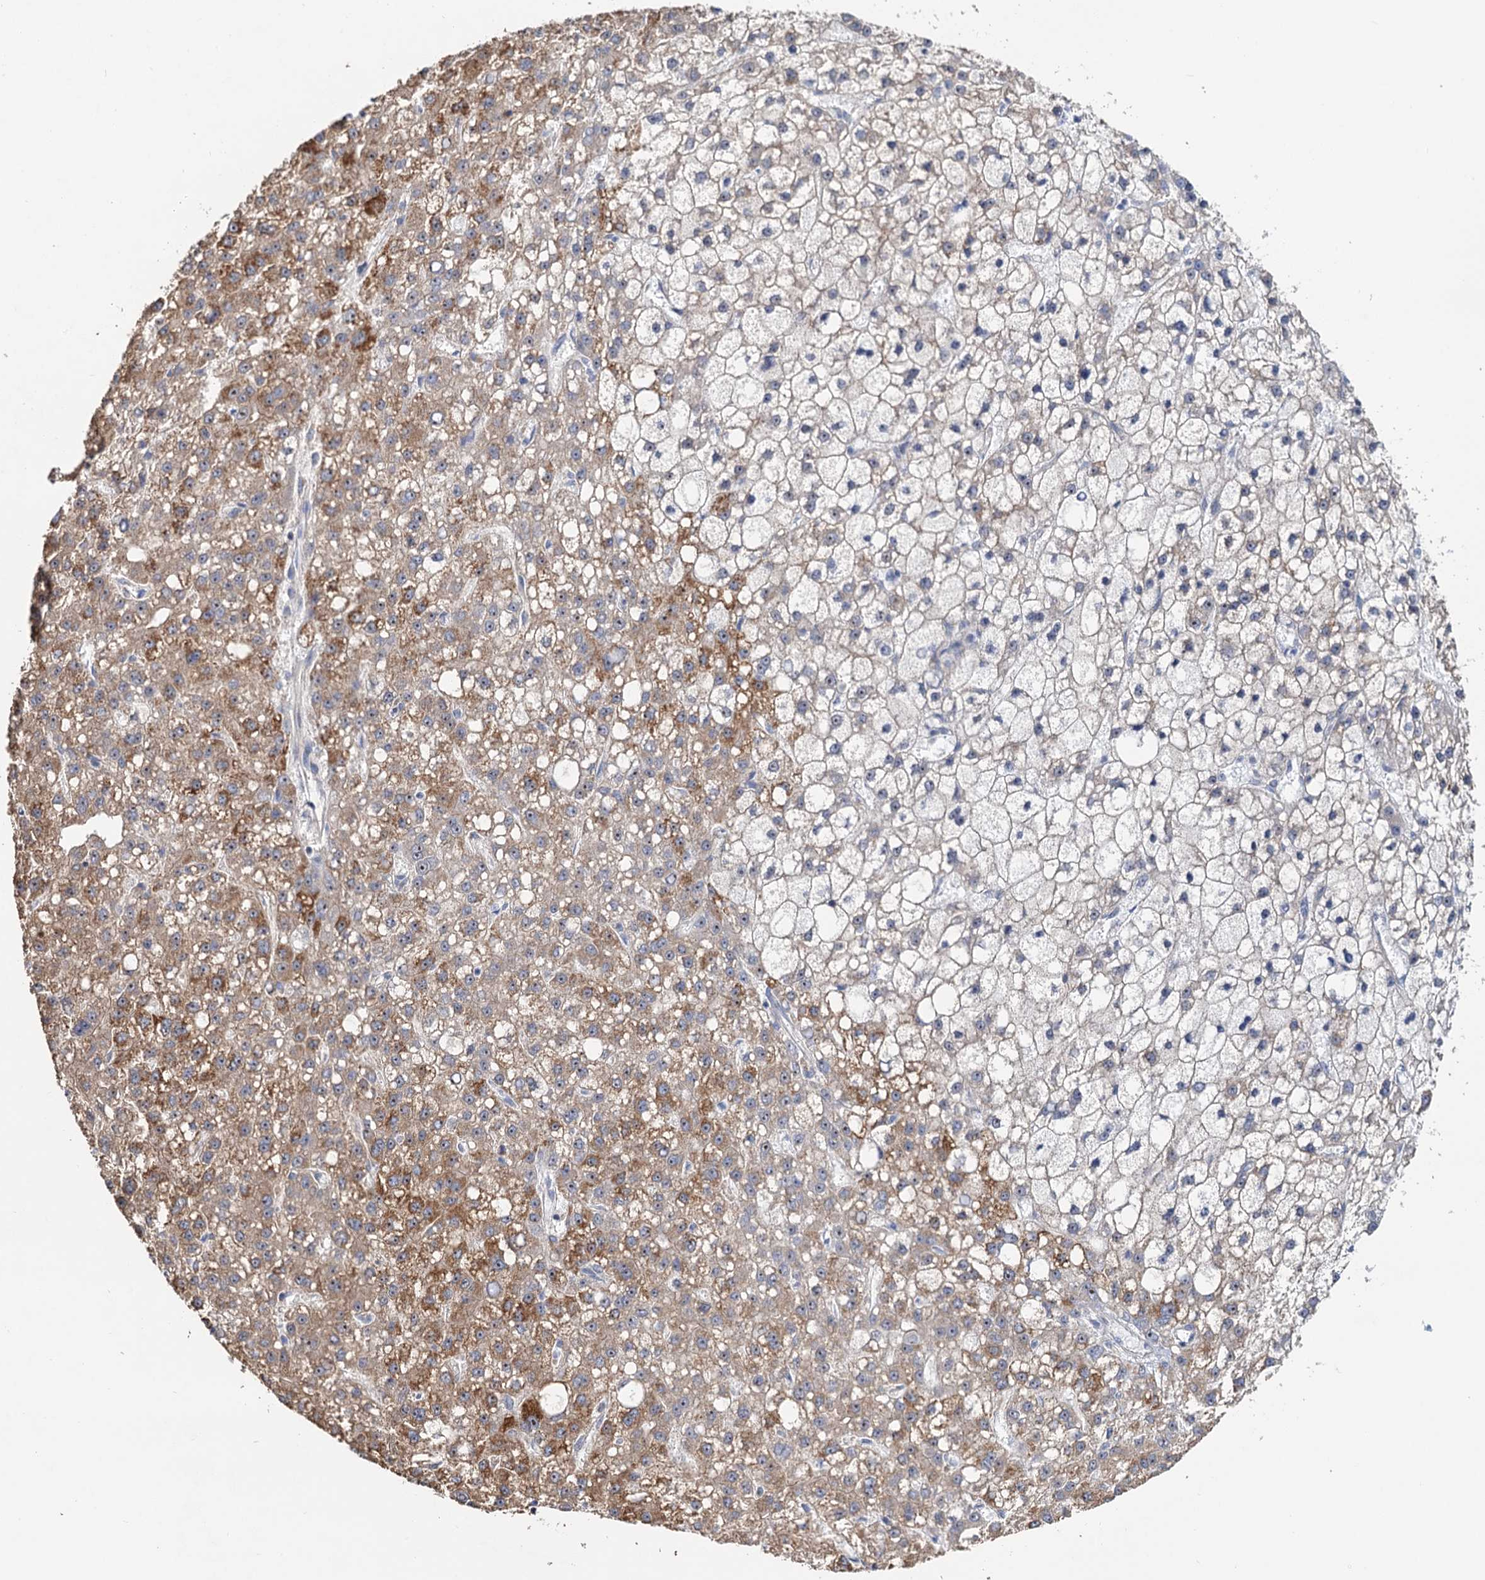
{"staining": {"intensity": "moderate", "quantity": ">75%", "location": "cytoplasmic/membranous"}, "tissue": "liver cancer", "cell_type": "Tumor cells", "image_type": "cancer", "snomed": [{"axis": "morphology", "description": "Carcinoma, Hepatocellular, NOS"}, {"axis": "topography", "description": "Liver"}], "caption": "This is an image of immunohistochemistry staining of hepatocellular carcinoma (liver), which shows moderate expression in the cytoplasmic/membranous of tumor cells.", "gene": "C2CD3", "patient": {"sex": "male", "age": 67}}